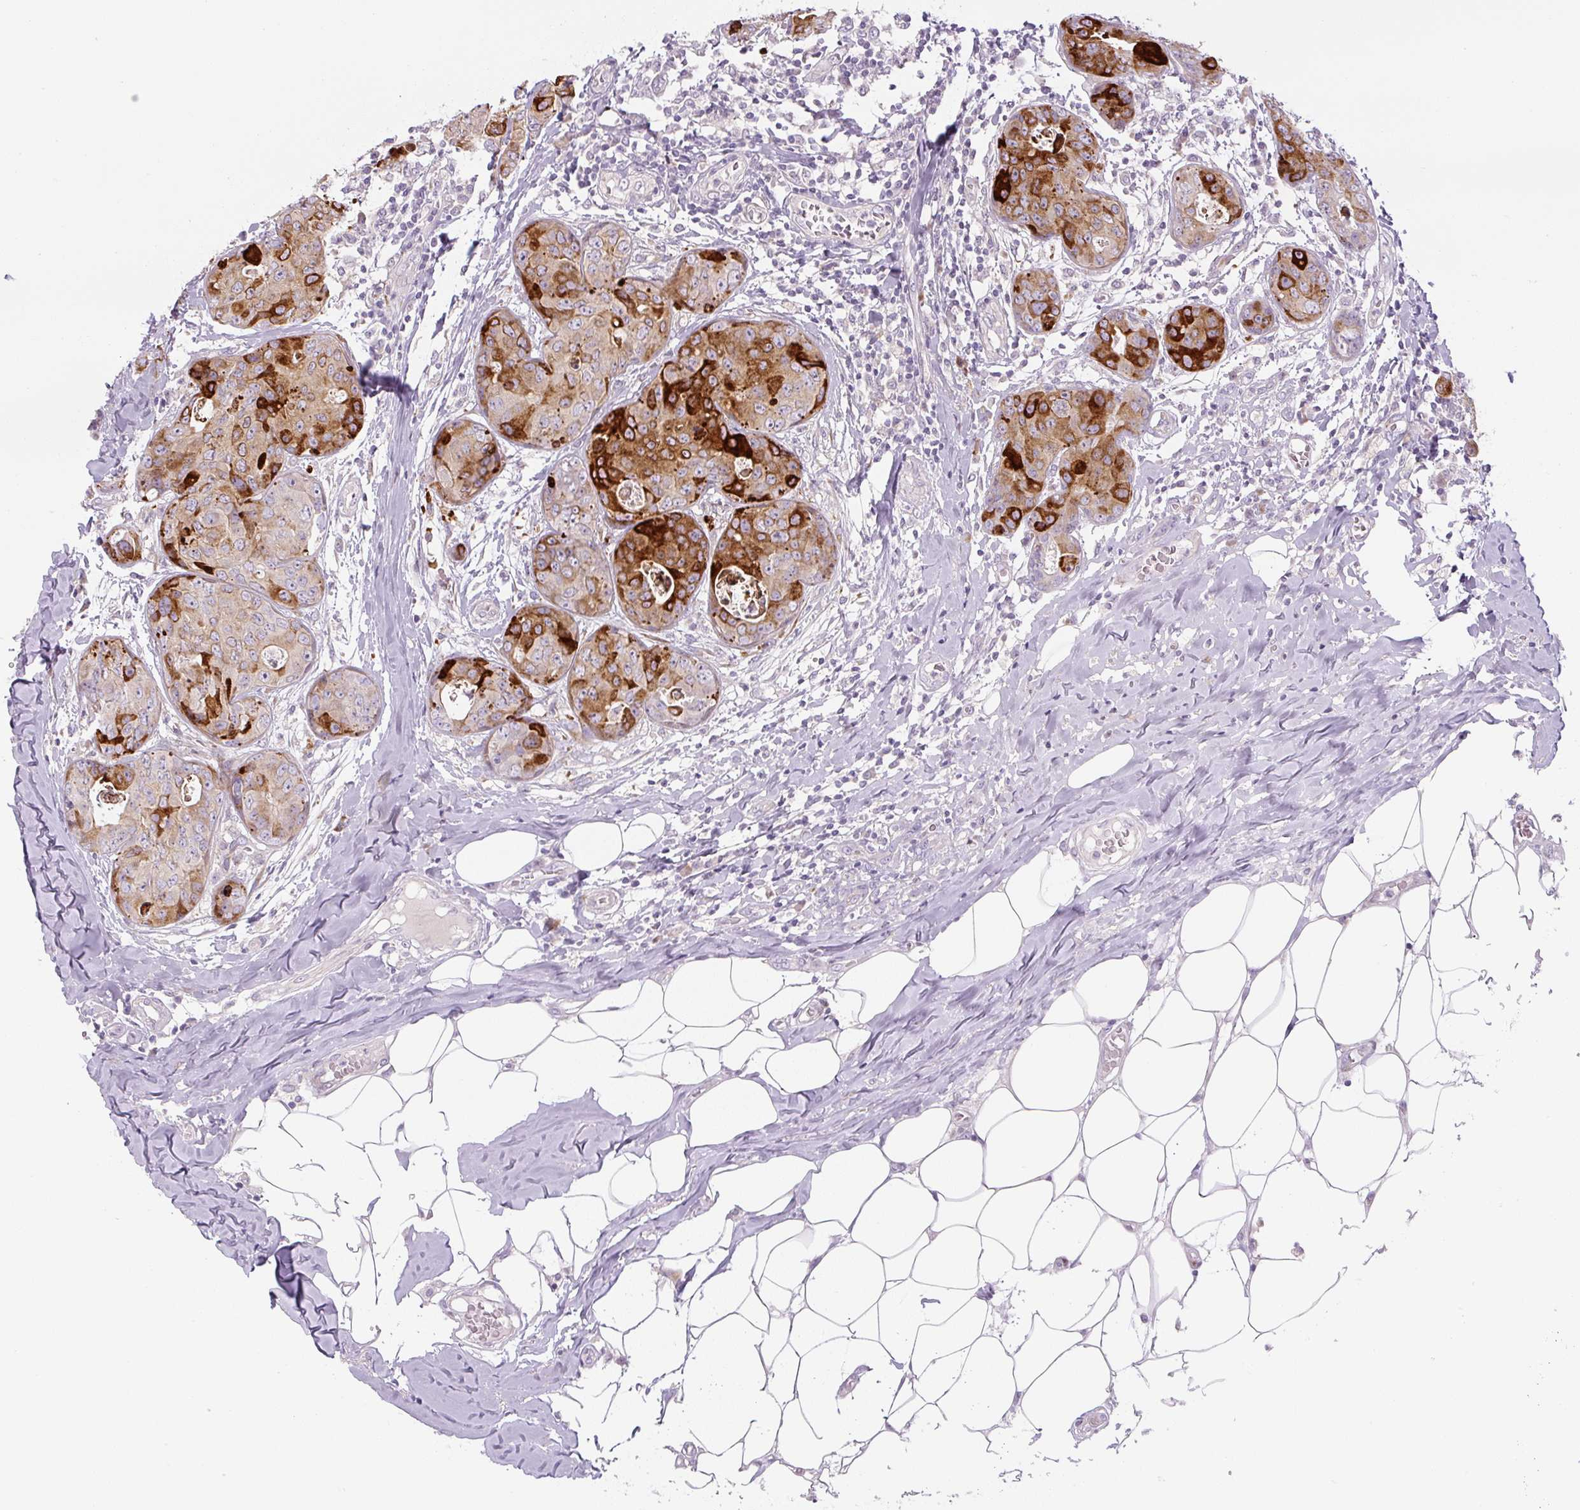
{"staining": {"intensity": "strong", "quantity": "25%-75%", "location": "cytoplasmic/membranous"}, "tissue": "breast cancer", "cell_type": "Tumor cells", "image_type": "cancer", "snomed": [{"axis": "morphology", "description": "Duct carcinoma"}, {"axis": "topography", "description": "Breast"}], "caption": "Immunohistochemical staining of breast cancer displays strong cytoplasmic/membranous protein expression in approximately 25%-75% of tumor cells.", "gene": "DISP3", "patient": {"sex": "female", "age": 43}}